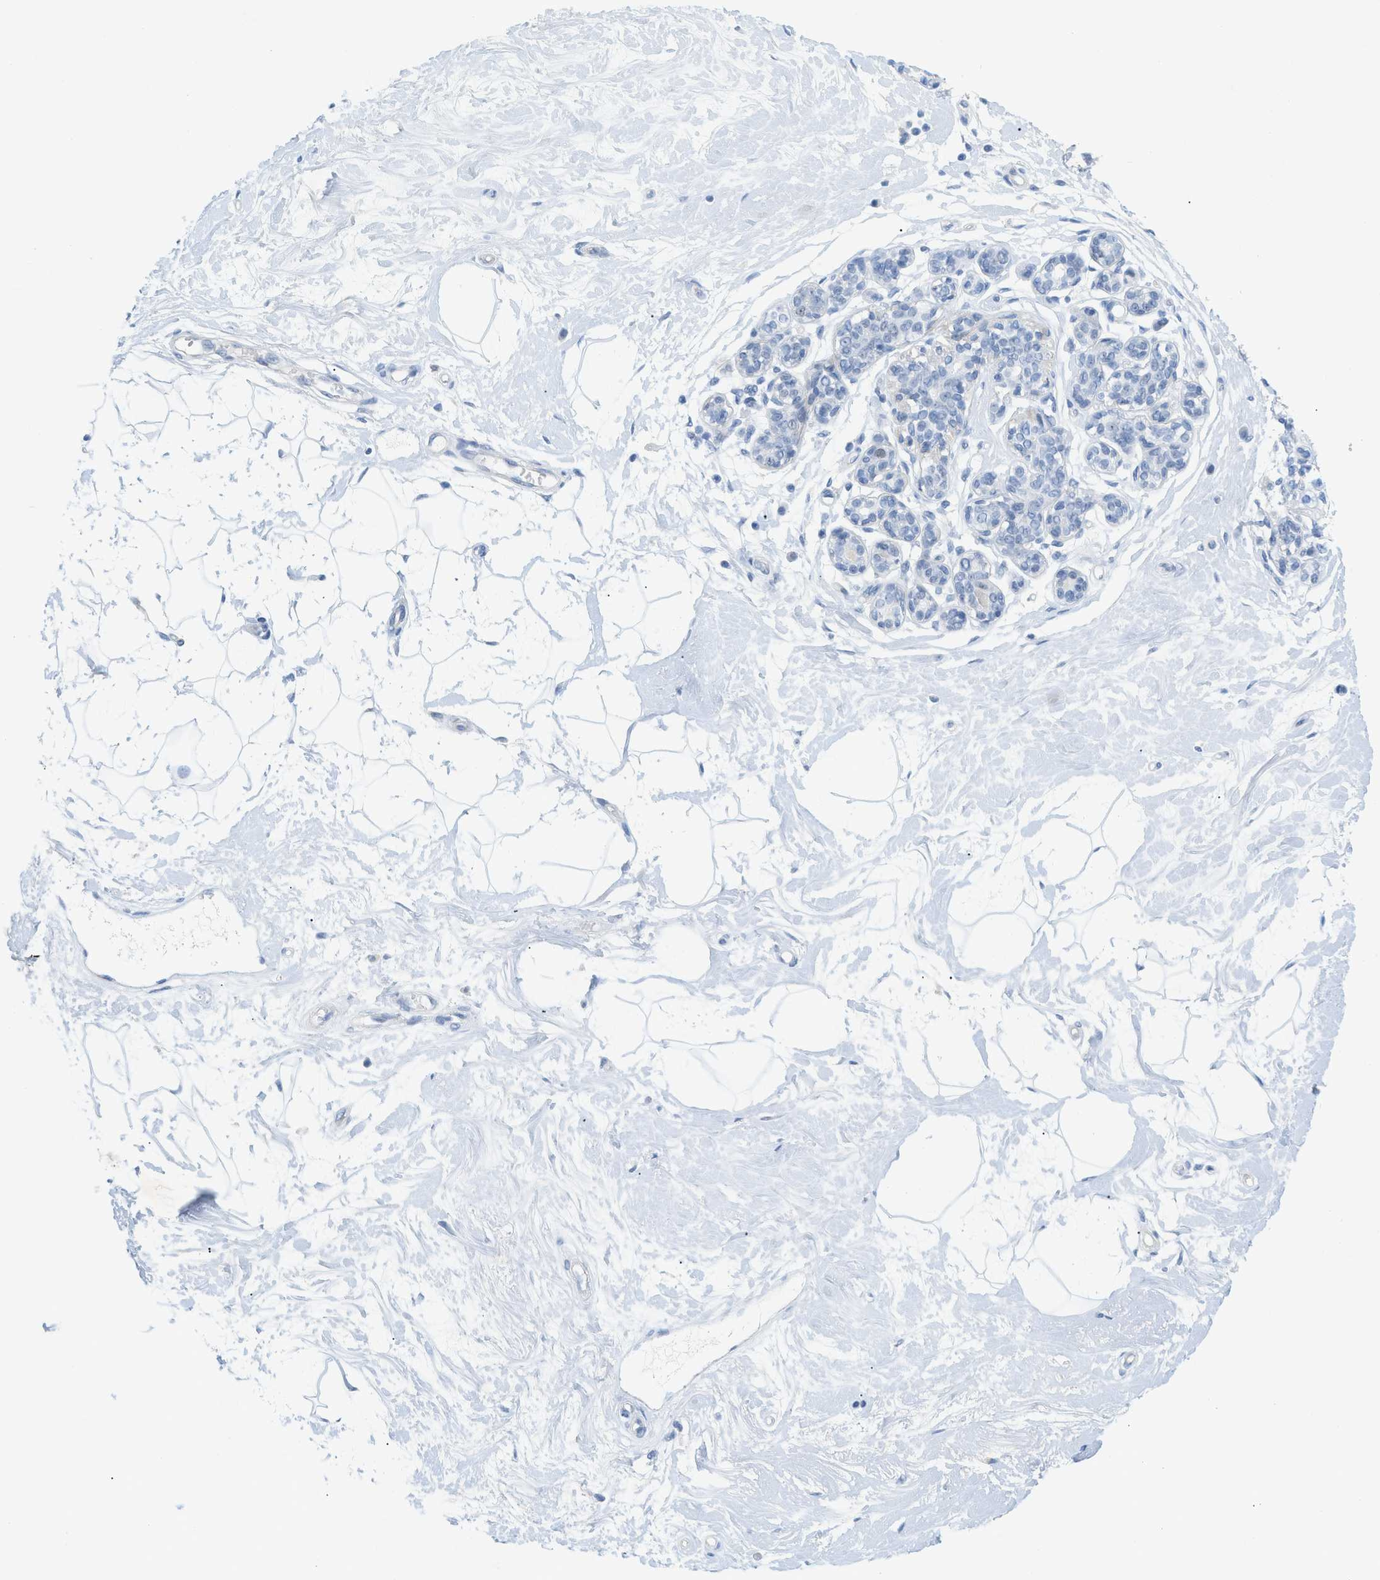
{"staining": {"intensity": "negative", "quantity": "none", "location": "none"}, "tissue": "breast", "cell_type": "Adipocytes", "image_type": "normal", "snomed": [{"axis": "morphology", "description": "Normal tissue, NOS"}, {"axis": "morphology", "description": "Lobular carcinoma"}, {"axis": "topography", "description": "Breast"}], "caption": "An image of breast stained for a protein demonstrates no brown staining in adipocytes.", "gene": "HLTF", "patient": {"sex": "female", "age": 59}}